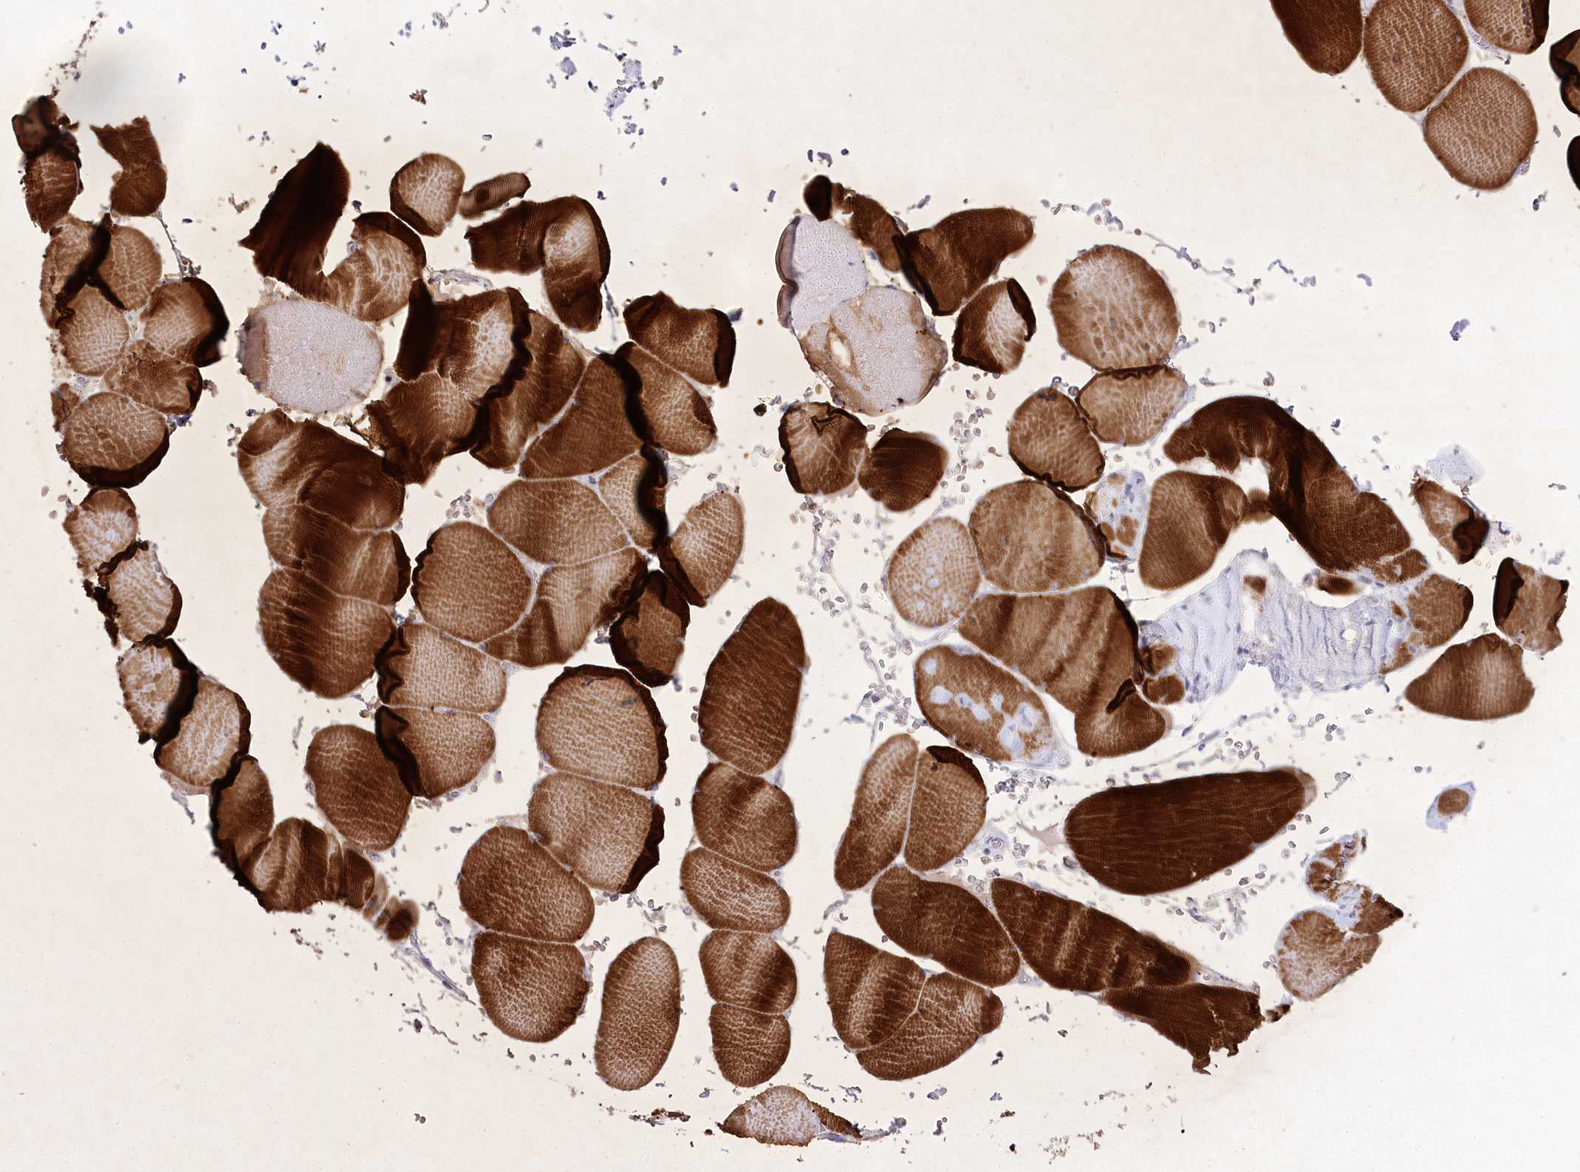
{"staining": {"intensity": "strong", "quantity": ">75%", "location": "cytoplasmic/membranous"}, "tissue": "skeletal muscle", "cell_type": "Myocytes", "image_type": "normal", "snomed": [{"axis": "morphology", "description": "Normal tissue, NOS"}, {"axis": "topography", "description": "Skeletal muscle"}, {"axis": "topography", "description": "Head-Neck"}], "caption": "Immunohistochemistry (IHC) of benign human skeletal muscle reveals high levels of strong cytoplasmic/membranous staining in about >75% of myocytes. The protein of interest is stained brown, and the nuclei are stained in blue (DAB (3,3'-diaminobenzidine) IHC with brightfield microscopy, high magnification).", "gene": "MYOZ1", "patient": {"sex": "male", "age": 66}}